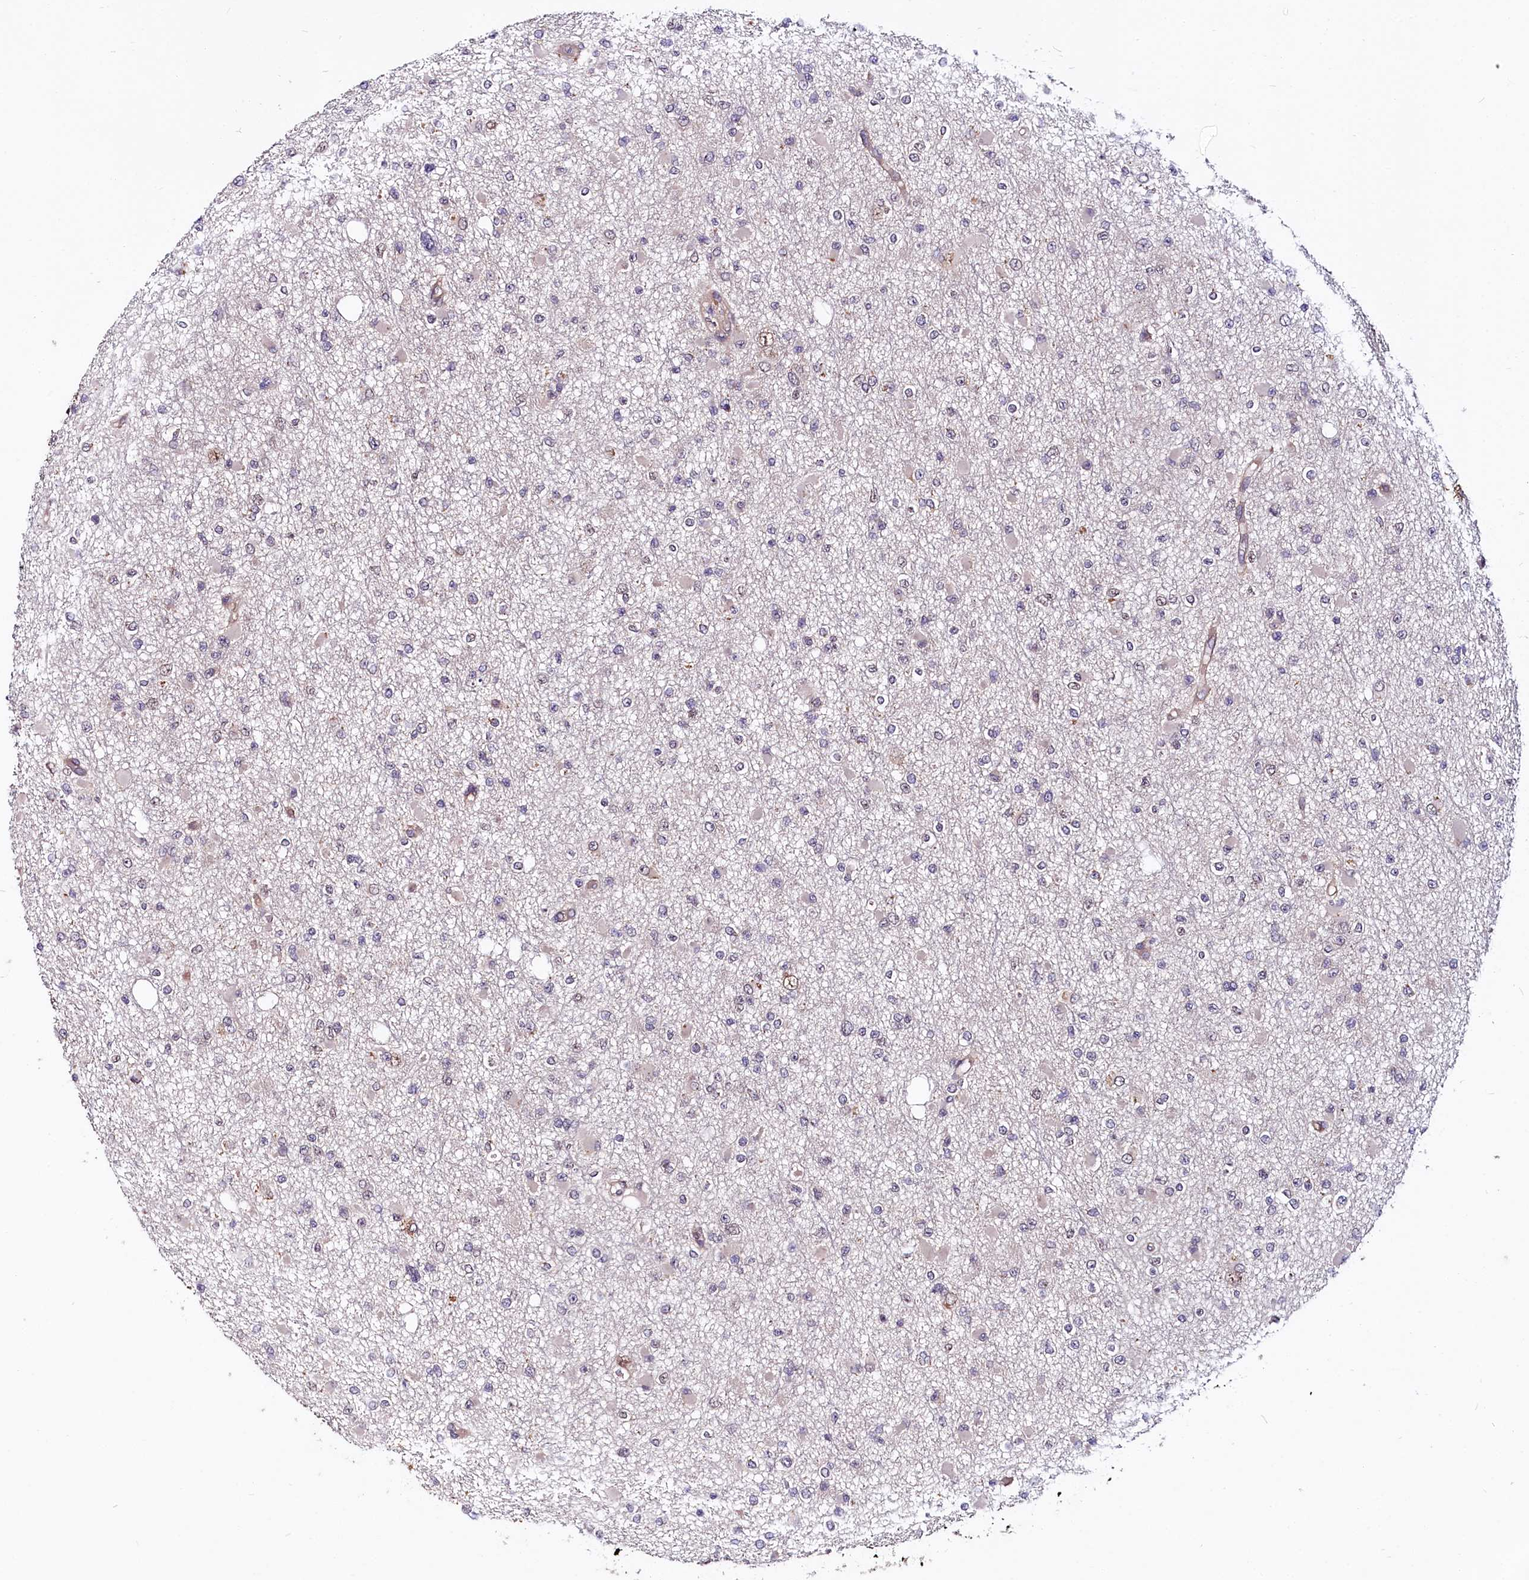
{"staining": {"intensity": "weak", "quantity": "<25%", "location": "nuclear"}, "tissue": "glioma", "cell_type": "Tumor cells", "image_type": "cancer", "snomed": [{"axis": "morphology", "description": "Glioma, malignant, Low grade"}, {"axis": "topography", "description": "Brain"}], "caption": "High magnification brightfield microscopy of malignant low-grade glioma stained with DAB (brown) and counterstained with hematoxylin (blue): tumor cells show no significant expression. (DAB (3,3'-diaminobenzidine) immunohistochemistry (IHC) visualized using brightfield microscopy, high magnification).", "gene": "UBE3A", "patient": {"sex": "female", "age": 22}}